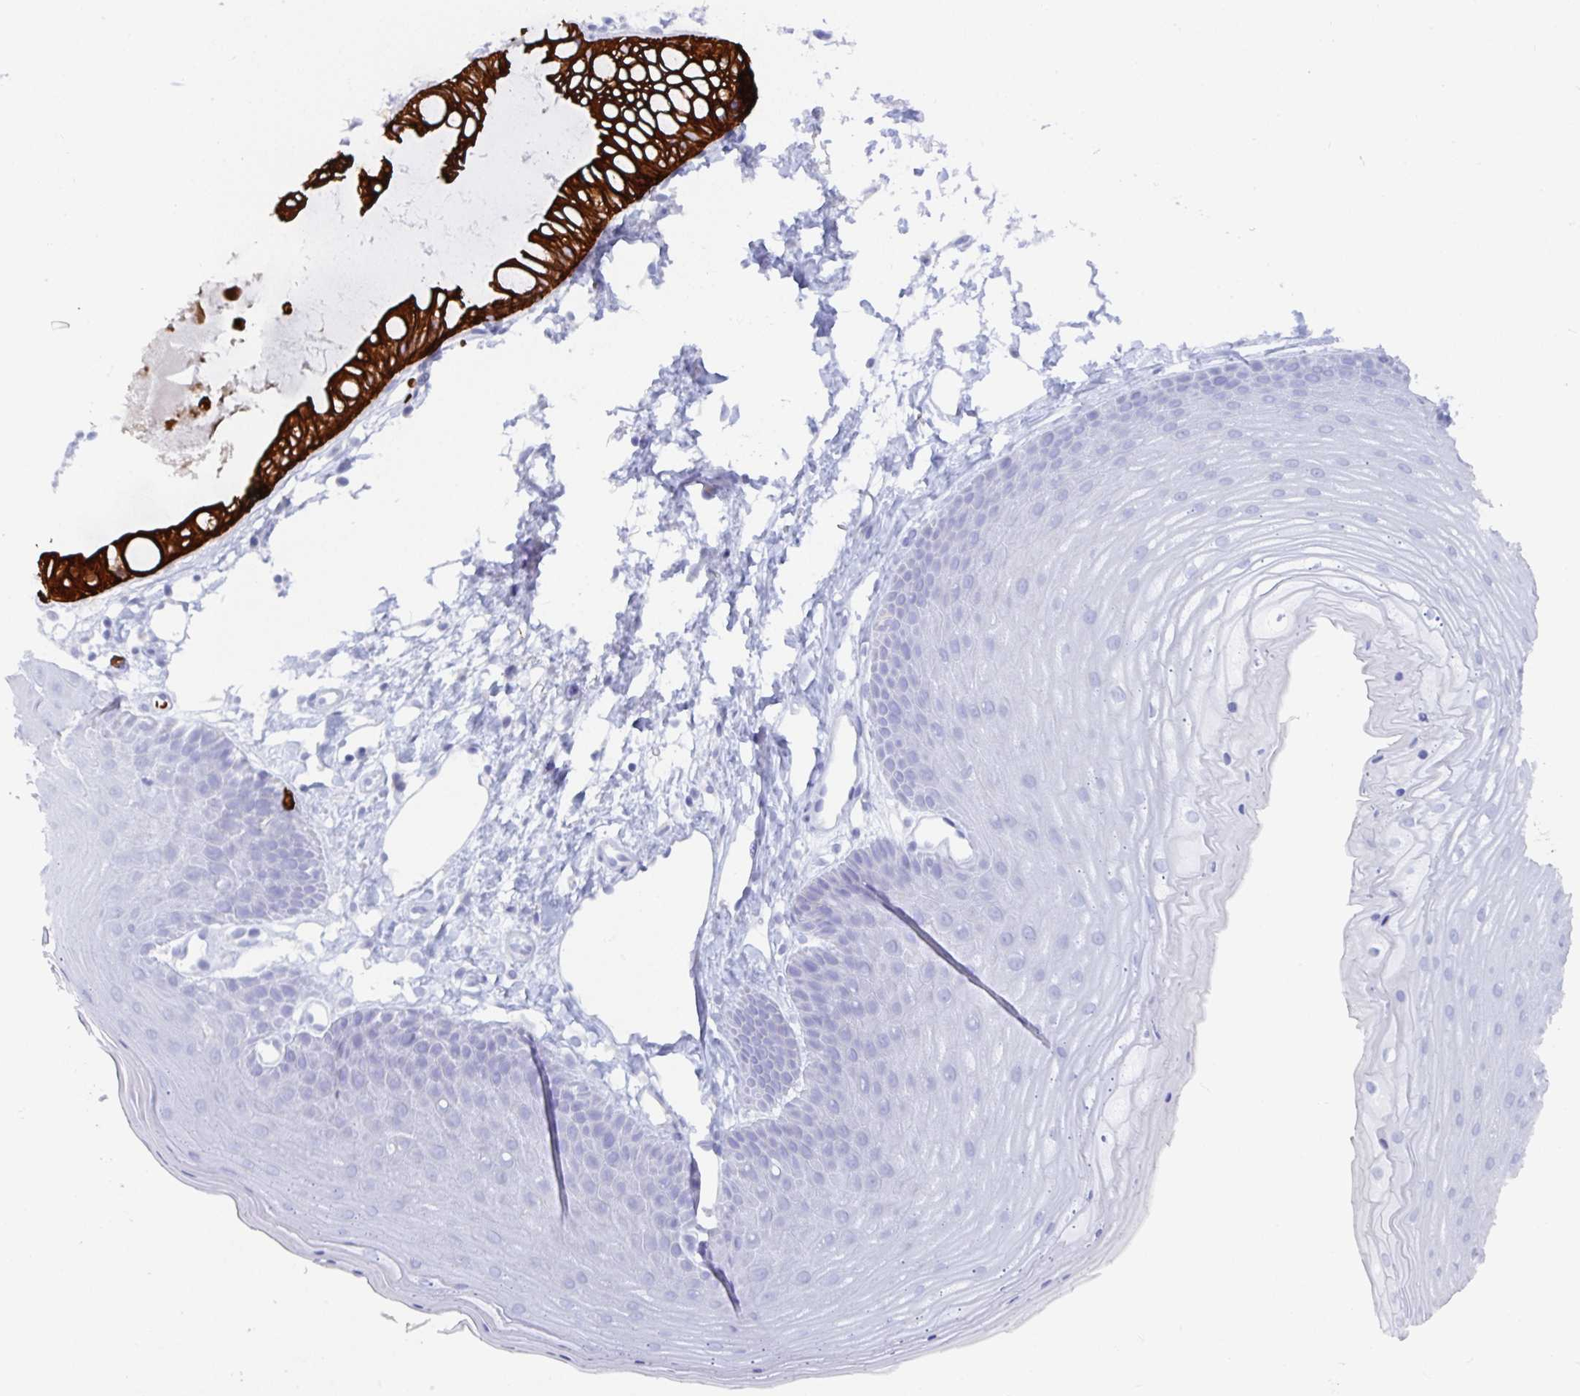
{"staining": {"intensity": "negative", "quantity": "none", "location": "none"}, "tissue": "skin", "cell_type": "Epidermal cells", "image_type": "normal", "snomed": [{"axis": "morphology", "description": "Normal tissue, NOS"}, {"axis": "topography", "description": "Anal"}], "caption": "Immunohistochemistry (IHC) of normal skin displays no positivity in epidermal cells.", "gene": "CLDN8", "patient": {"sex": "male", "age": 53}}